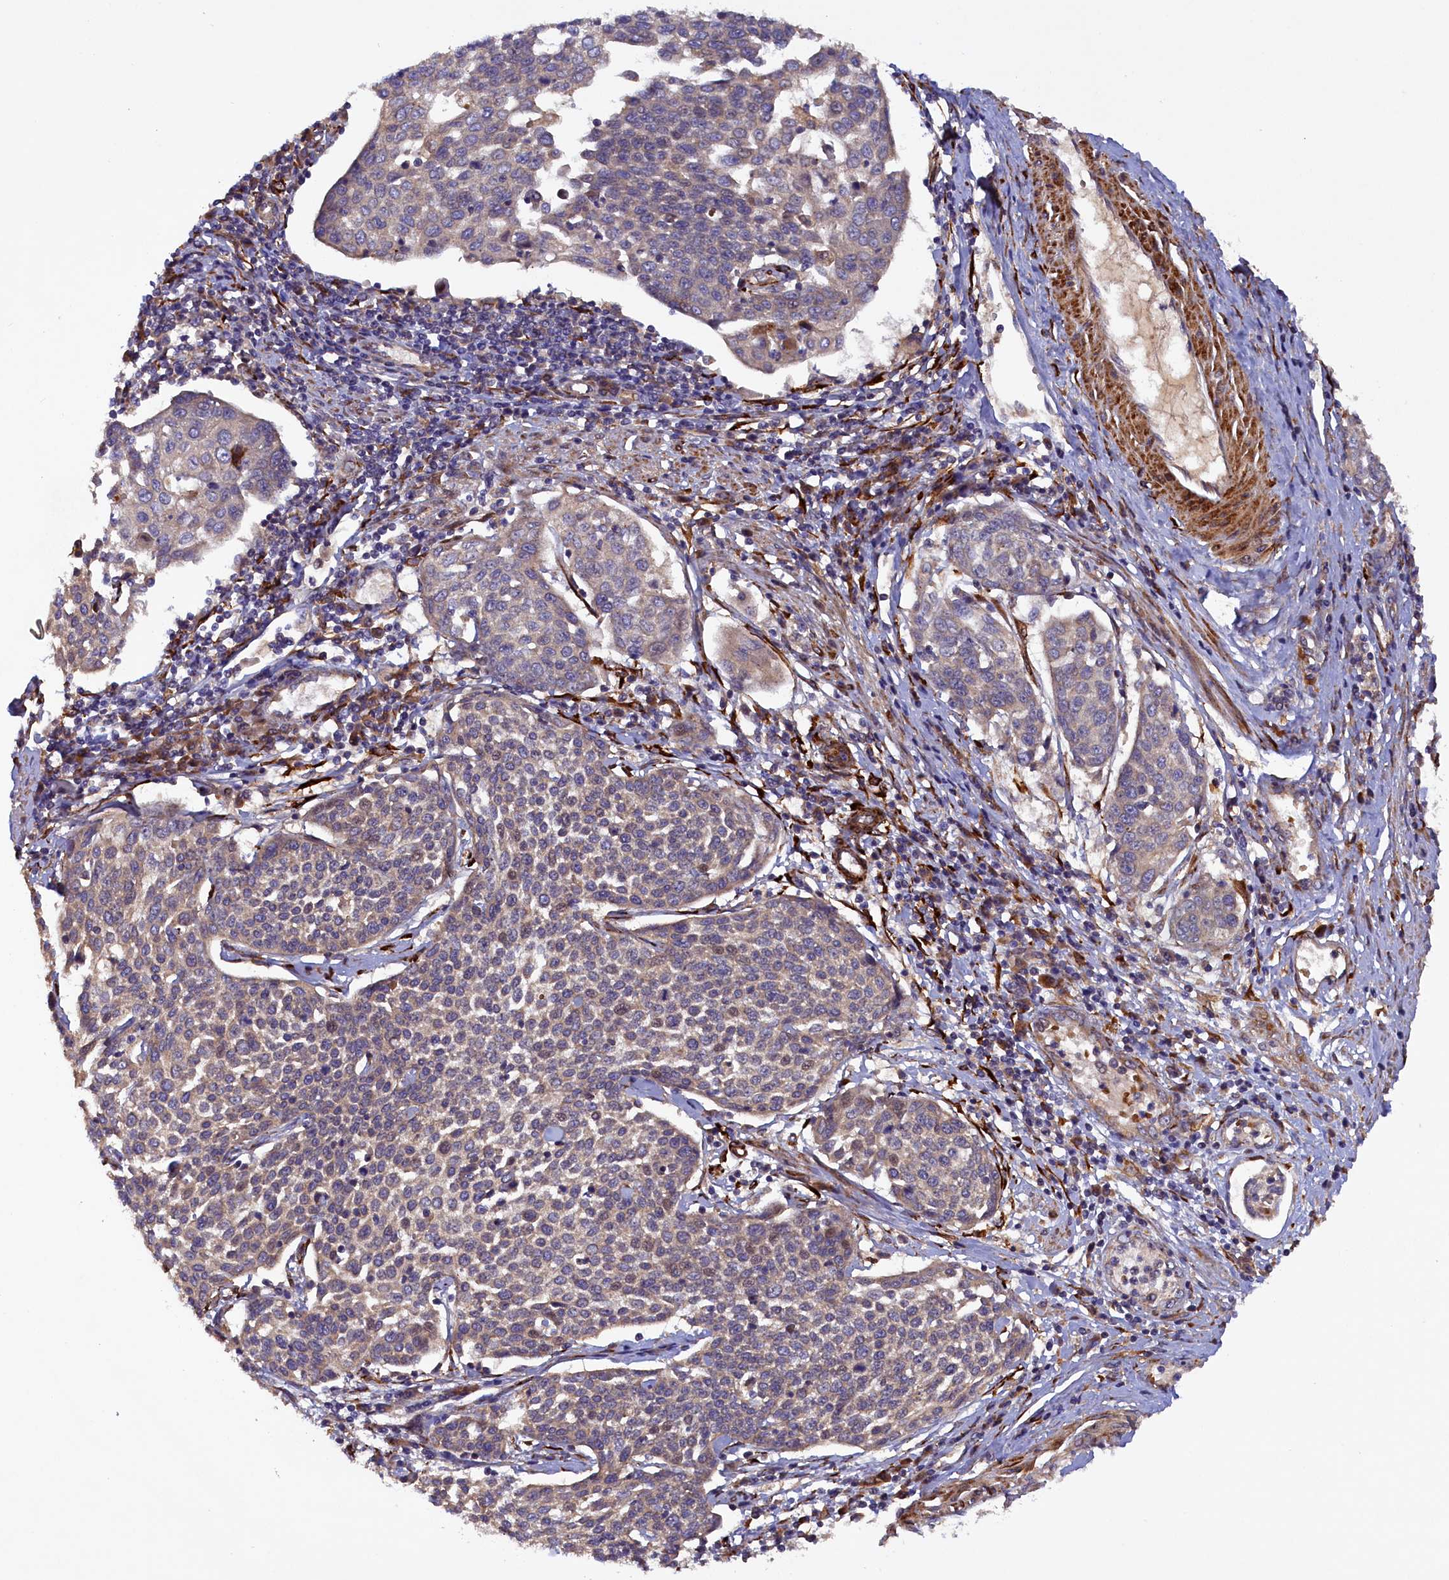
{"staining": {"intensity": "weak", "quantity": "25%-75%", "location": "cytoplasmic/membranous"}, "tissue": "cervical cancer", "cell_type": "Tumor cells", "image_type": "cancer", "snomed": [{"axis": "morphology", "description": "Squamous cell carcinoma, NOS"}, {"axis": "topography", "description": "Cervix"}], "caption": "Immunohistochemistry histopathology image of squamous cell carcinoma (cervical) stained for a protein (brown), which reveals low levels of weak cytoplasmic/membranous expression in approximately 25%-75% of tumor cells.", "gene": "ARRDC4", "patient": {"sex": "female", "age": 34}}